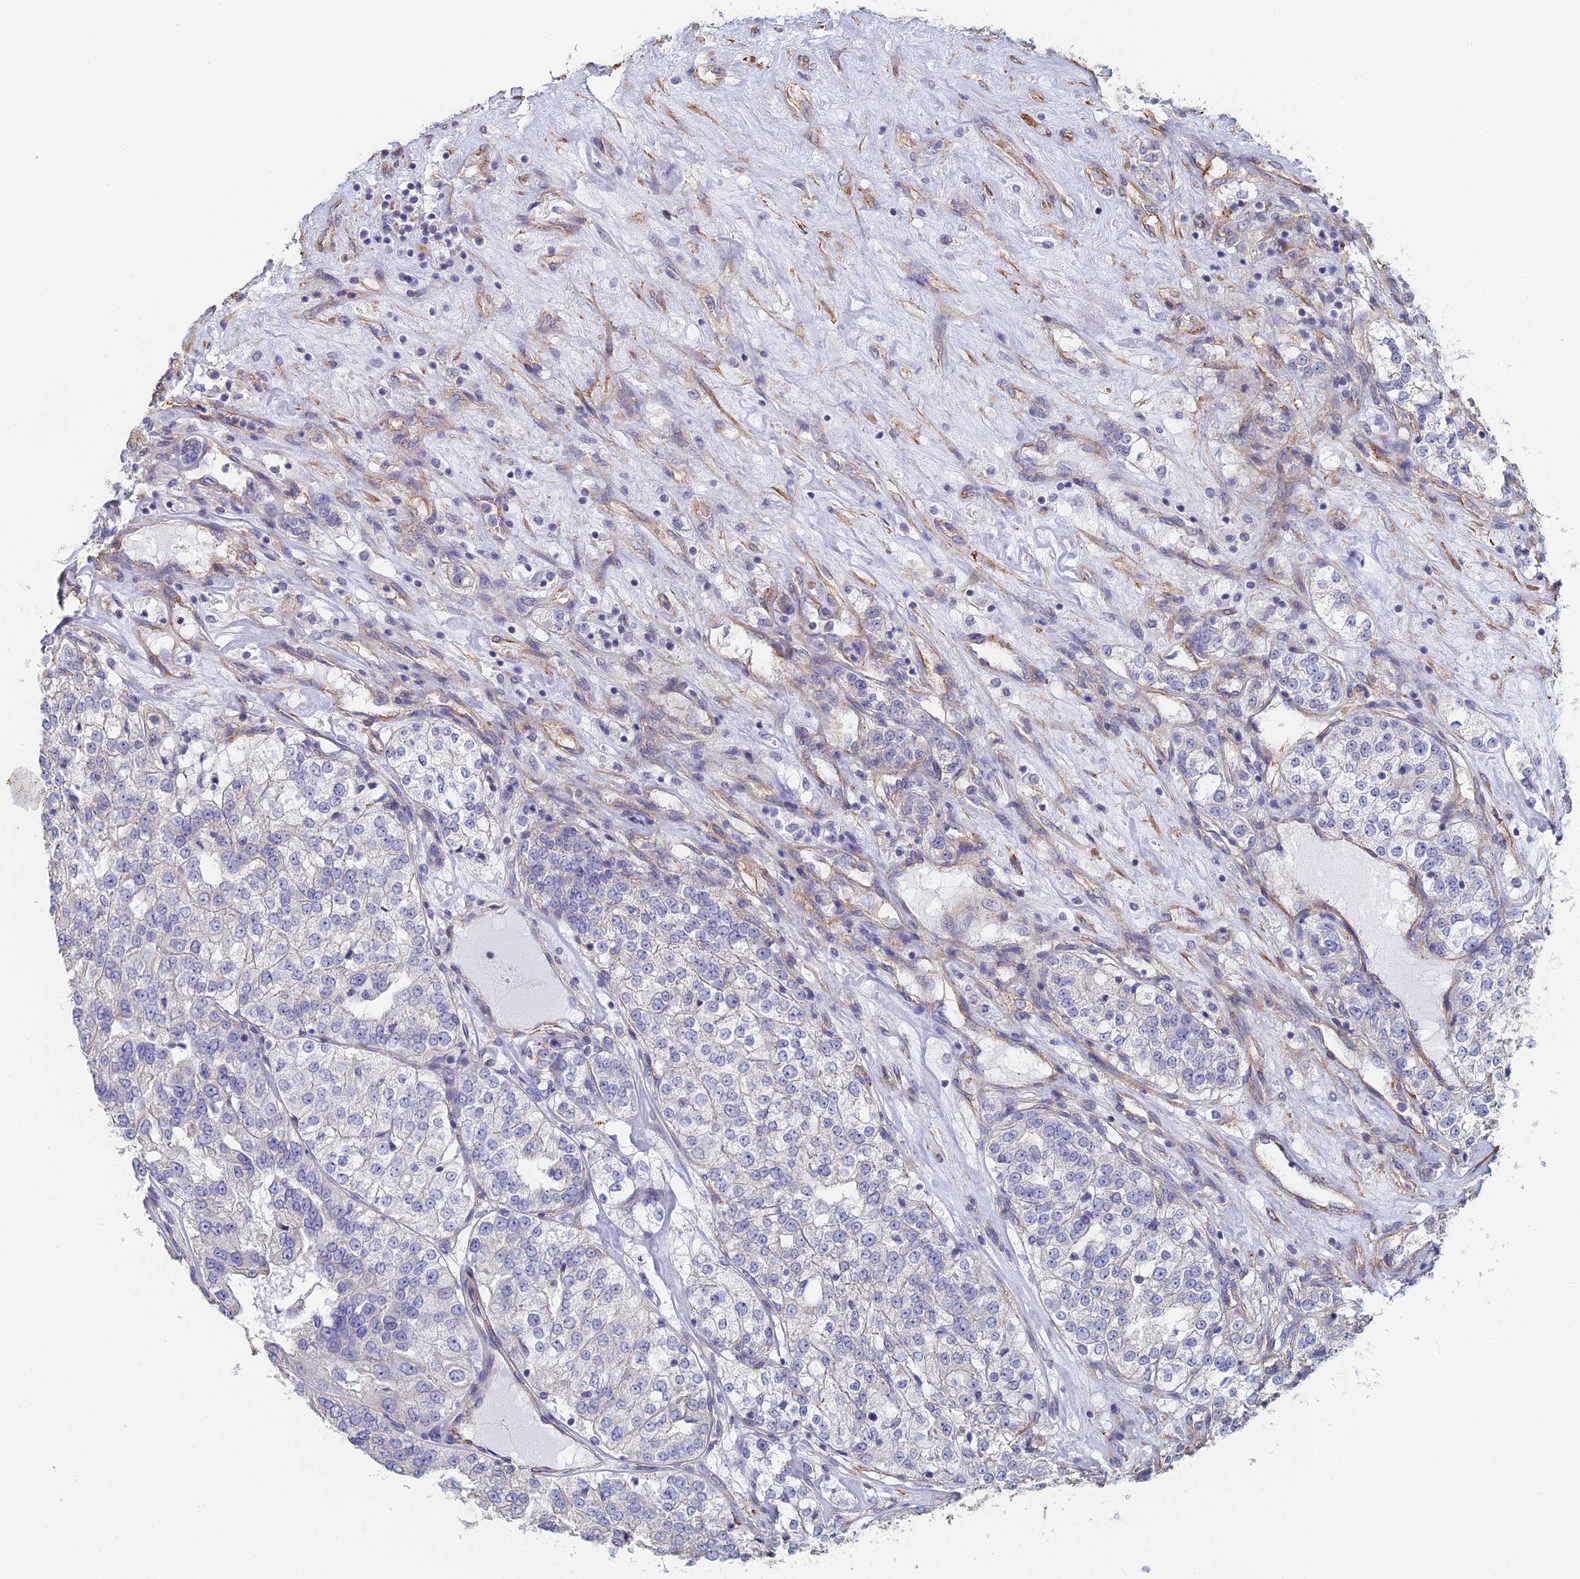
{"staining": {"intensity": "negative", "quantity": "none", "location": "none"}, "tissue": "renal cancer", "cell_type": "Tumor cells", "image_type": "cancer", "snomed": [{"axis": "morphology", "description": "Adenocarcinoma, NOS"}, {"axis": "topography", "description": "Kidney"}], "caption": "Immunohistochemistry (IHC) of human renal cancer (adenocarcinoma) shows no expression in tumor cells.", "gene": "PCDHA5", "patient": {"sex": "female", "age": 63}}